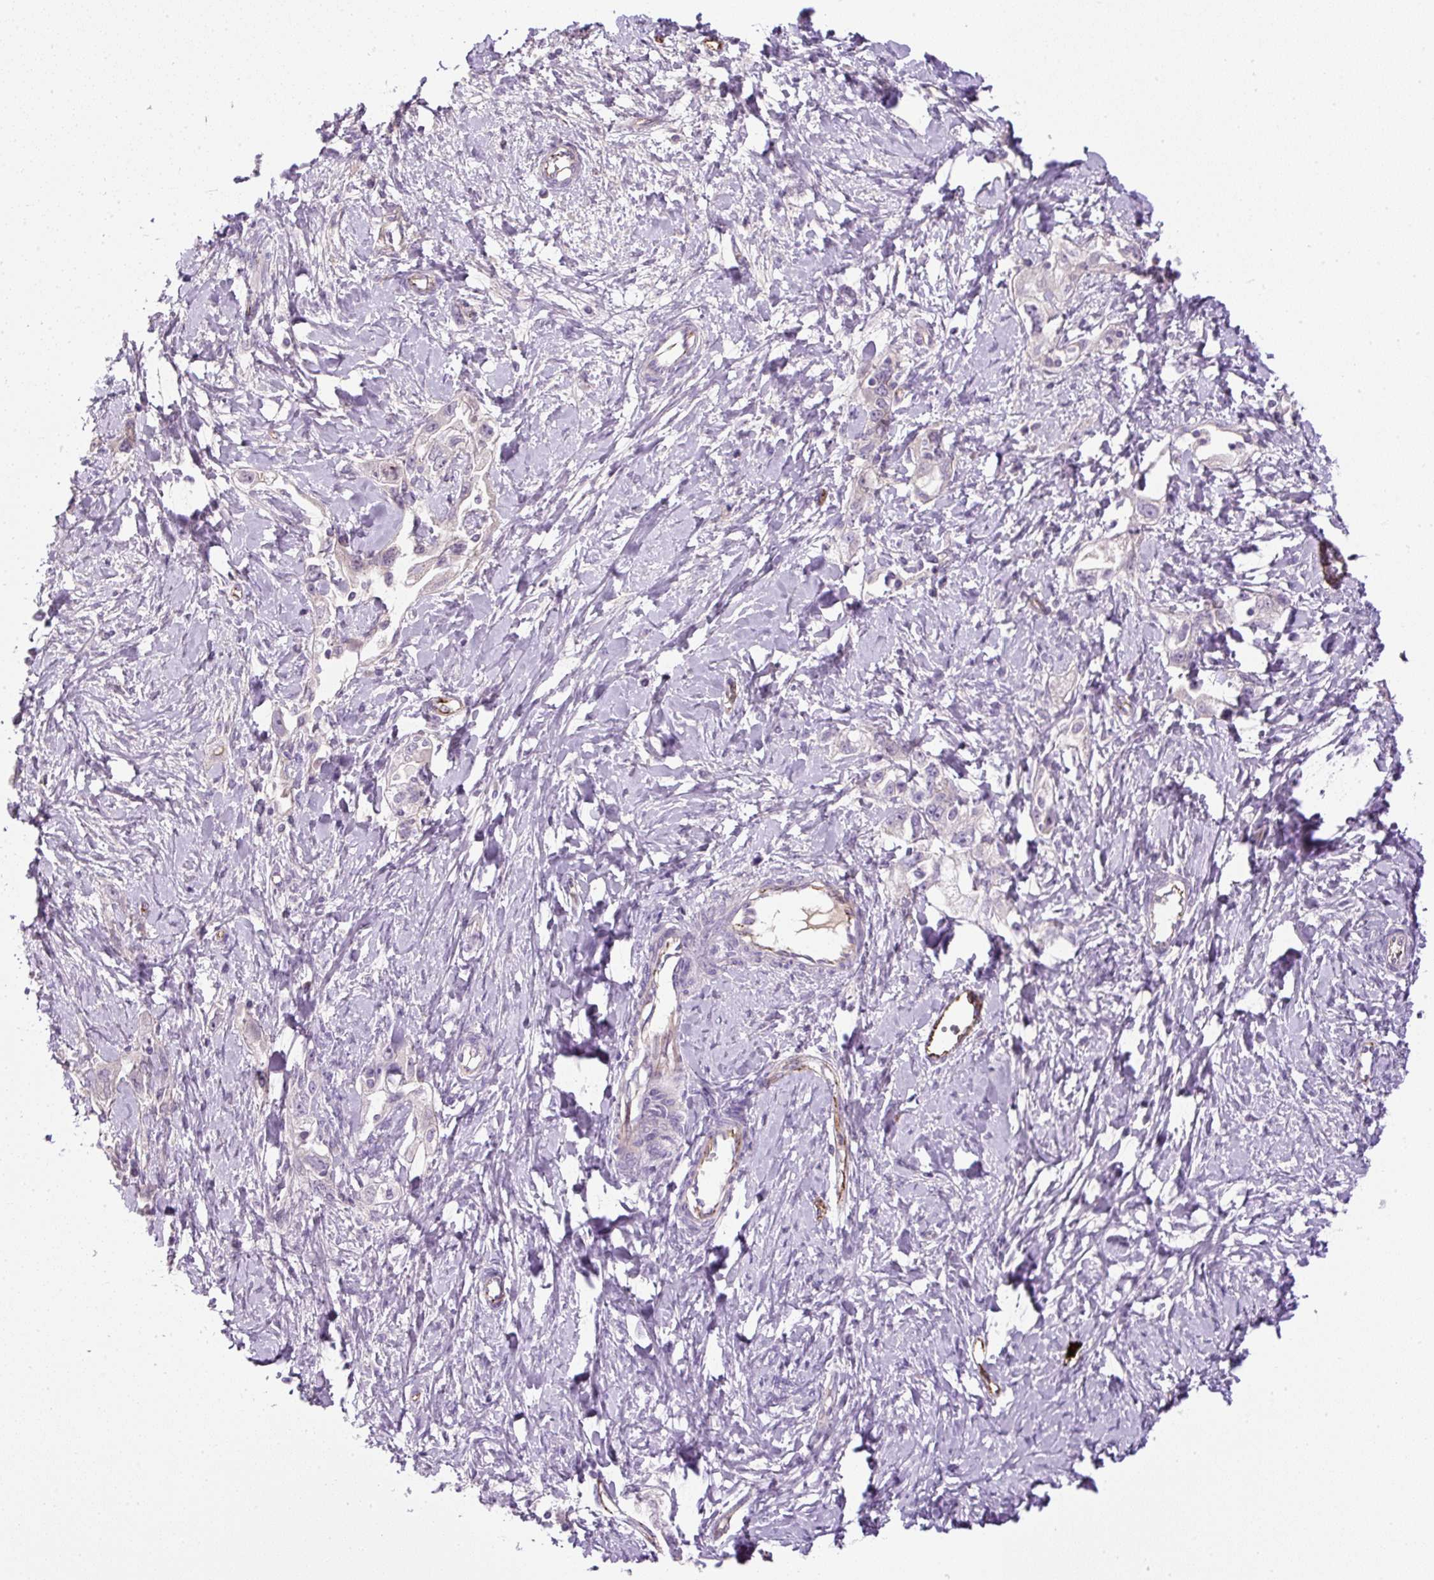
{"staining": {"intensity": "negative", "quantity": "none", "location": "none"}, "tissue": "ovarian cancer", "cell_type": "Tumor cells", "image_type": "cancer", "snomed": [{"axis": "morphology", "description": "Carcinoma, NOS"}, {"axis": "morphology", "description": "Cystadenocarcinoma, serous, NOS"}, {"axis": "topography", "description": "Ovary"}], "caption": "The IHC histopathology image has no significant staining in tumor cells of ovarian cancer tissue. The staining is performed using DAB brown chromogen with nuclei counter-stained in using hematoxylin.", "gene": "LEFTY2", "patient": {"sex": "female", "age": 69}}